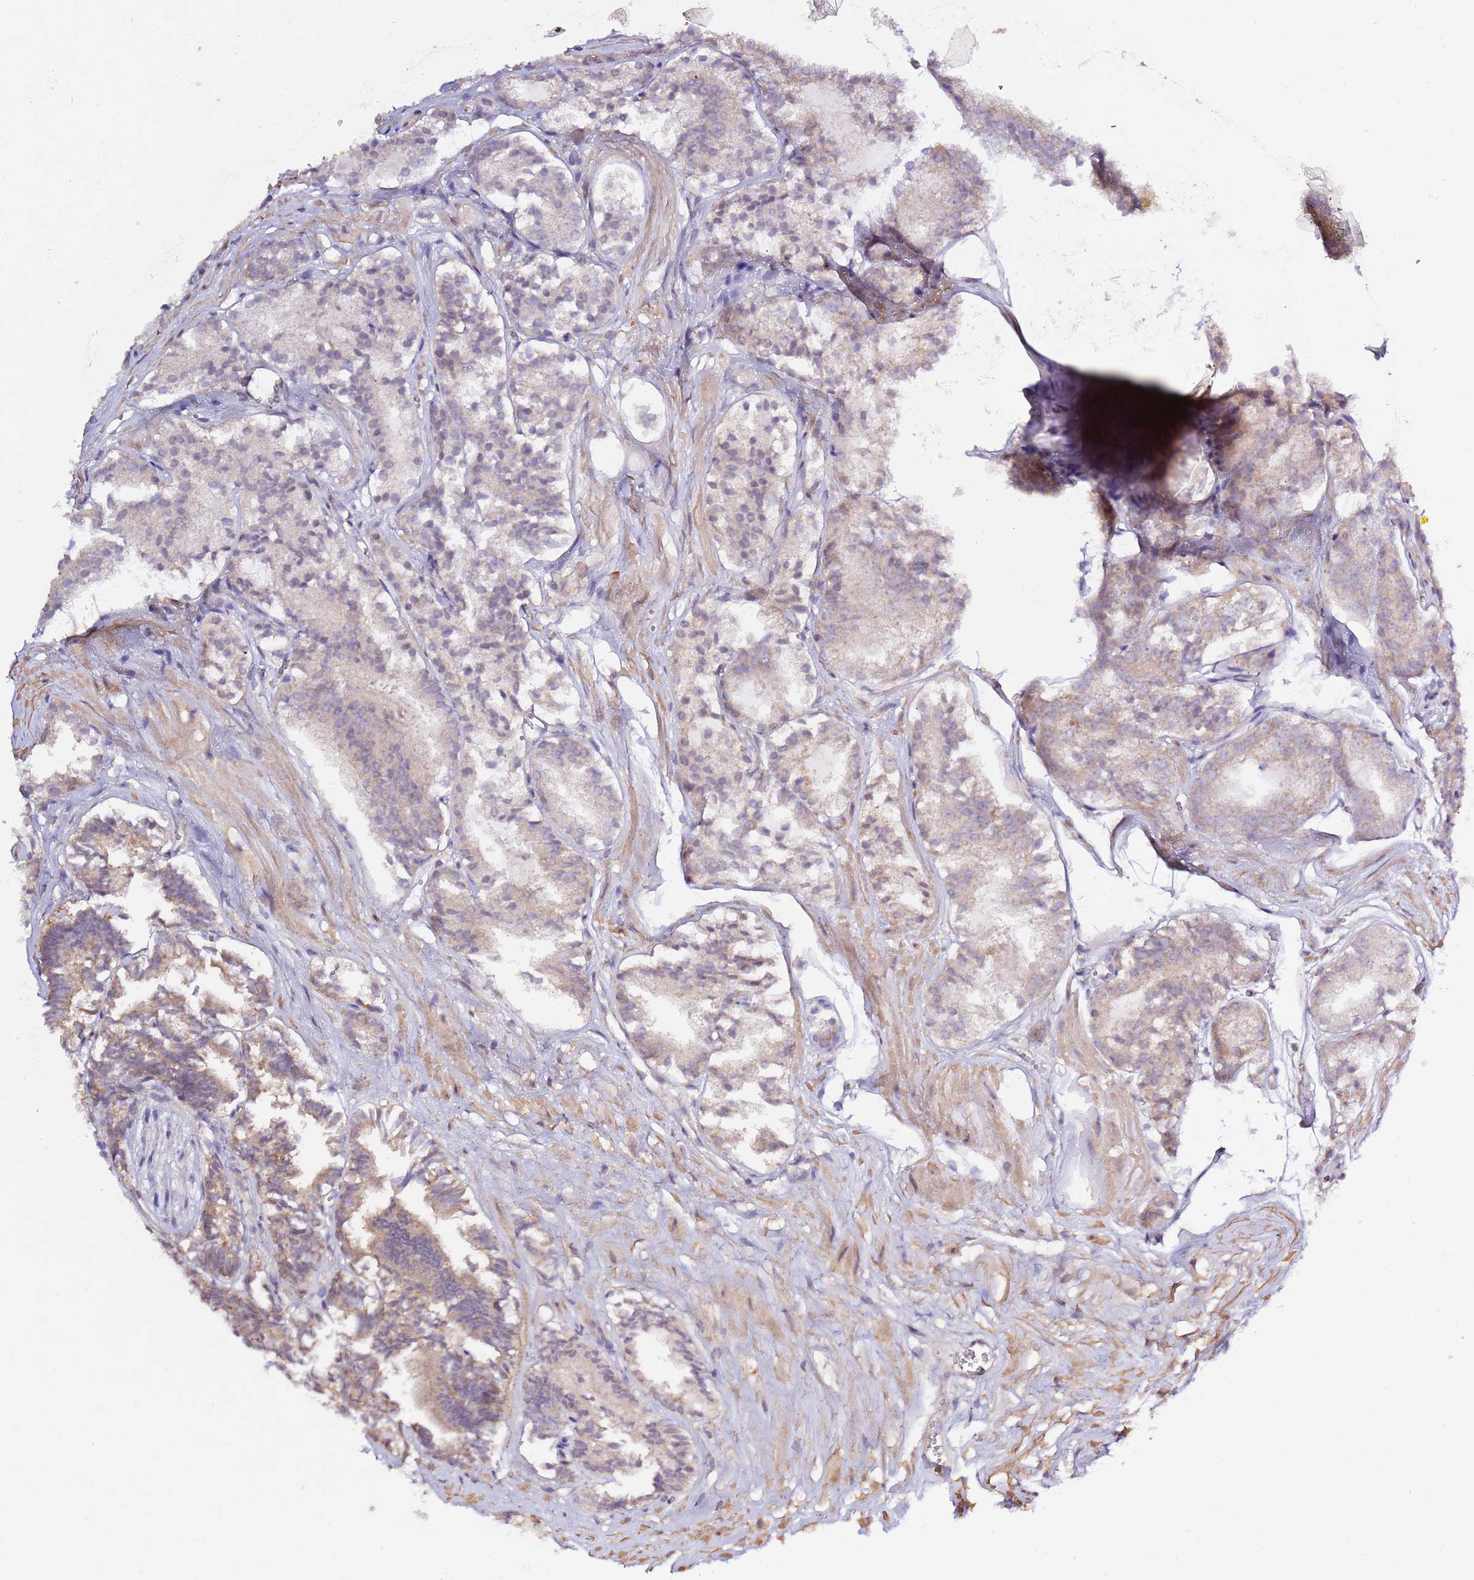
{"staining": {"intensity": "weak", "quantity": "25%-75%", "location": "cytoplasmic/membranous"}, "tissue": "prostate cancer", "cell_type": "Tumor cells", "image_type": "cancer", "snomed": [{"axis": "morphology", "description": "Adenocarcinoma, High grade"}, {"axis": "topography", "description": "Prostate"}], "caption": "Prostate cancer tissue exhibits weak cytoplasmic/membranous staining in approximately 25%-75% of tumor cells, visualized by immunohistochemistry.", "gene": "EVA1B", "patient": {"sex": "male", "age": 72}}